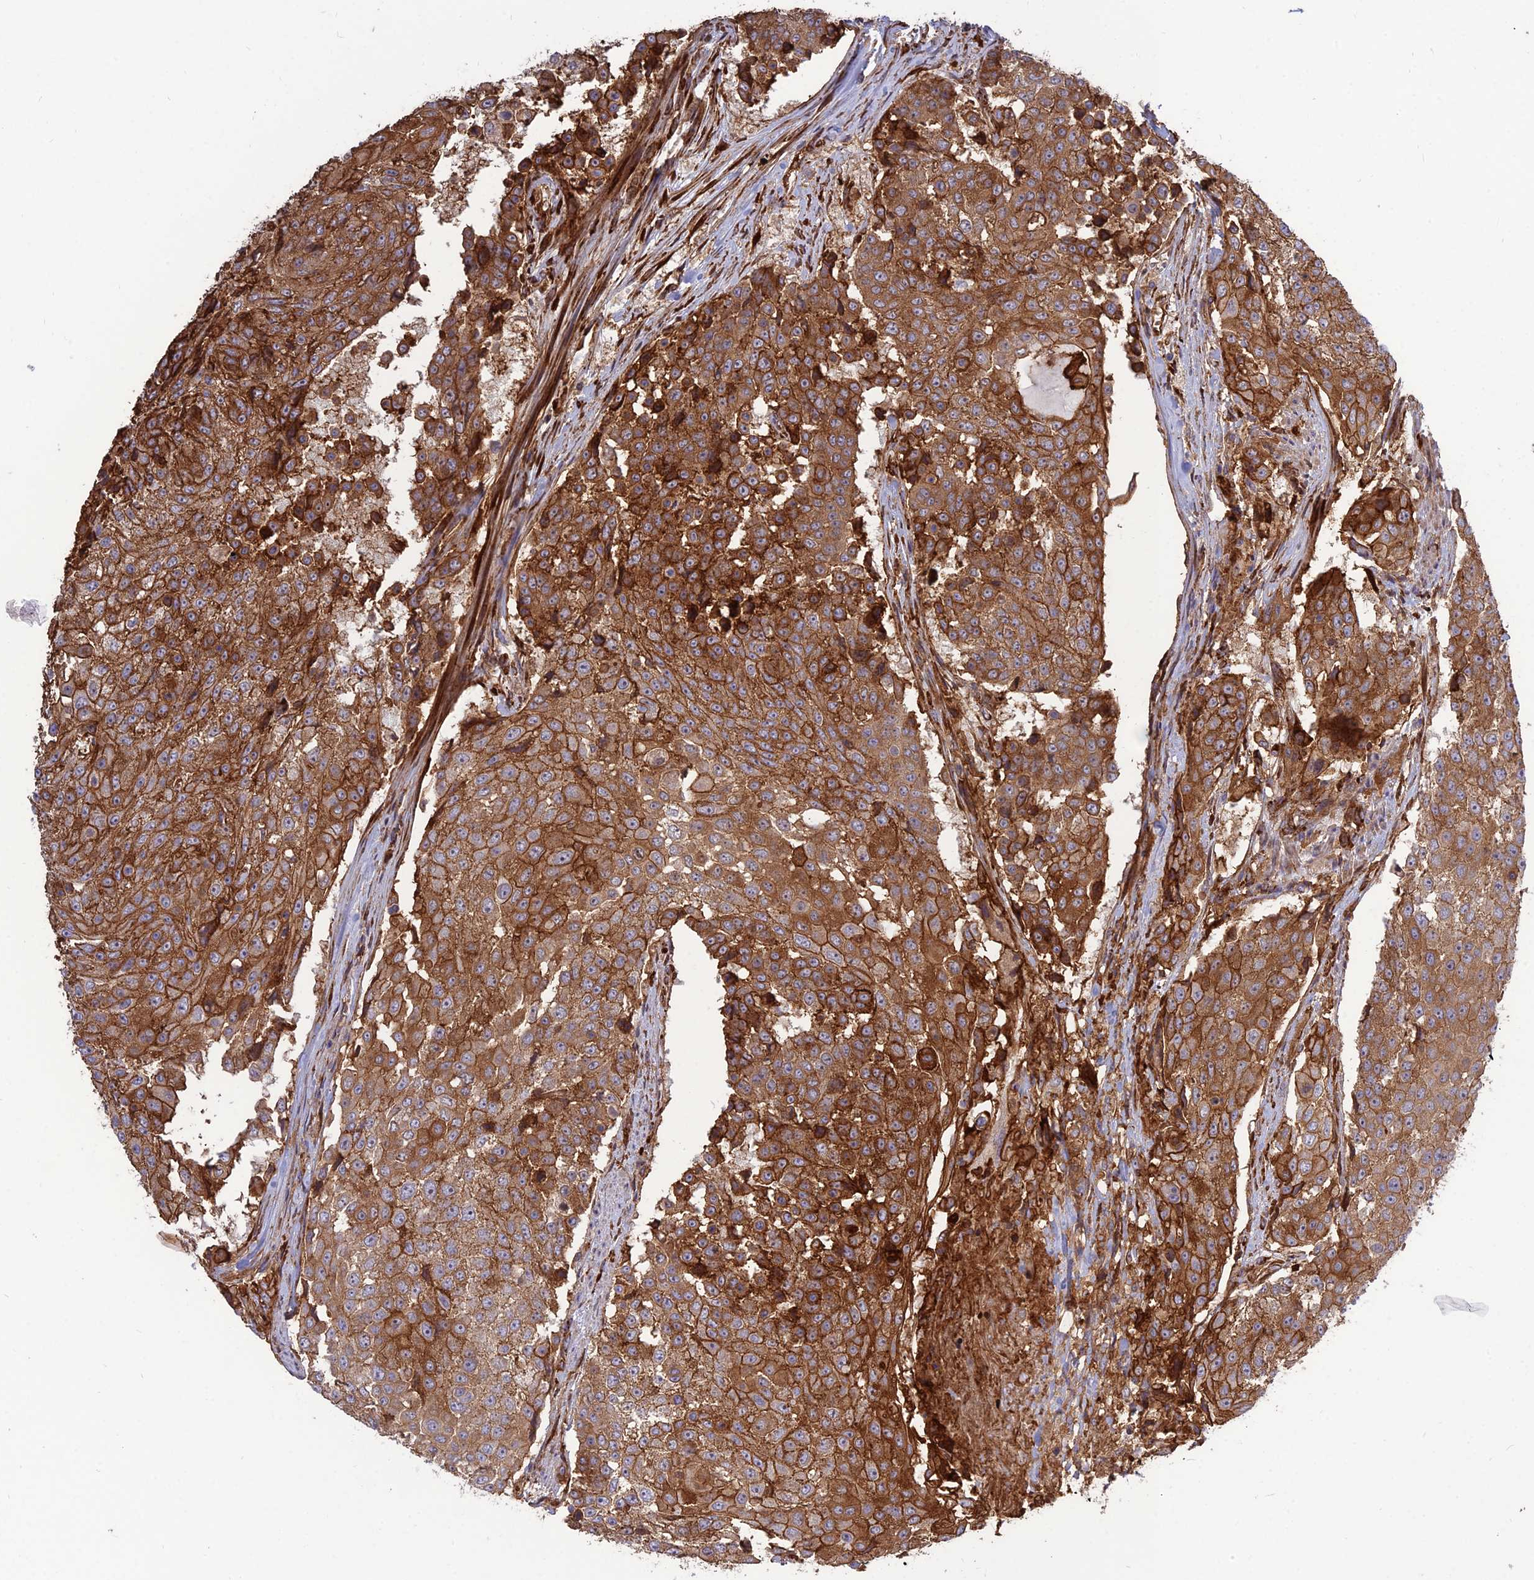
{"staining": {"intensity": "strong", "quantity": ">75%", "location": "cytoplasmic/membranous"}, "tissue": "urothelial cancer", "cell_type": "Tumor cells", "image_type": "cancer", "snomed": [{"axis": "morphology", "description": "Urothelial carcinoma, High grade"}, {"axis": "topography", "description": "Urinary bladder"}], "caption": "This photomicrograph reveals IHC staining of urothelial carcinoma (high-grade), with high strong cytoplasmic/membranous staining in about >75% of tumor cells.", "gene": "CRTAP", "patient": {"sex": "female", "age": 63}}